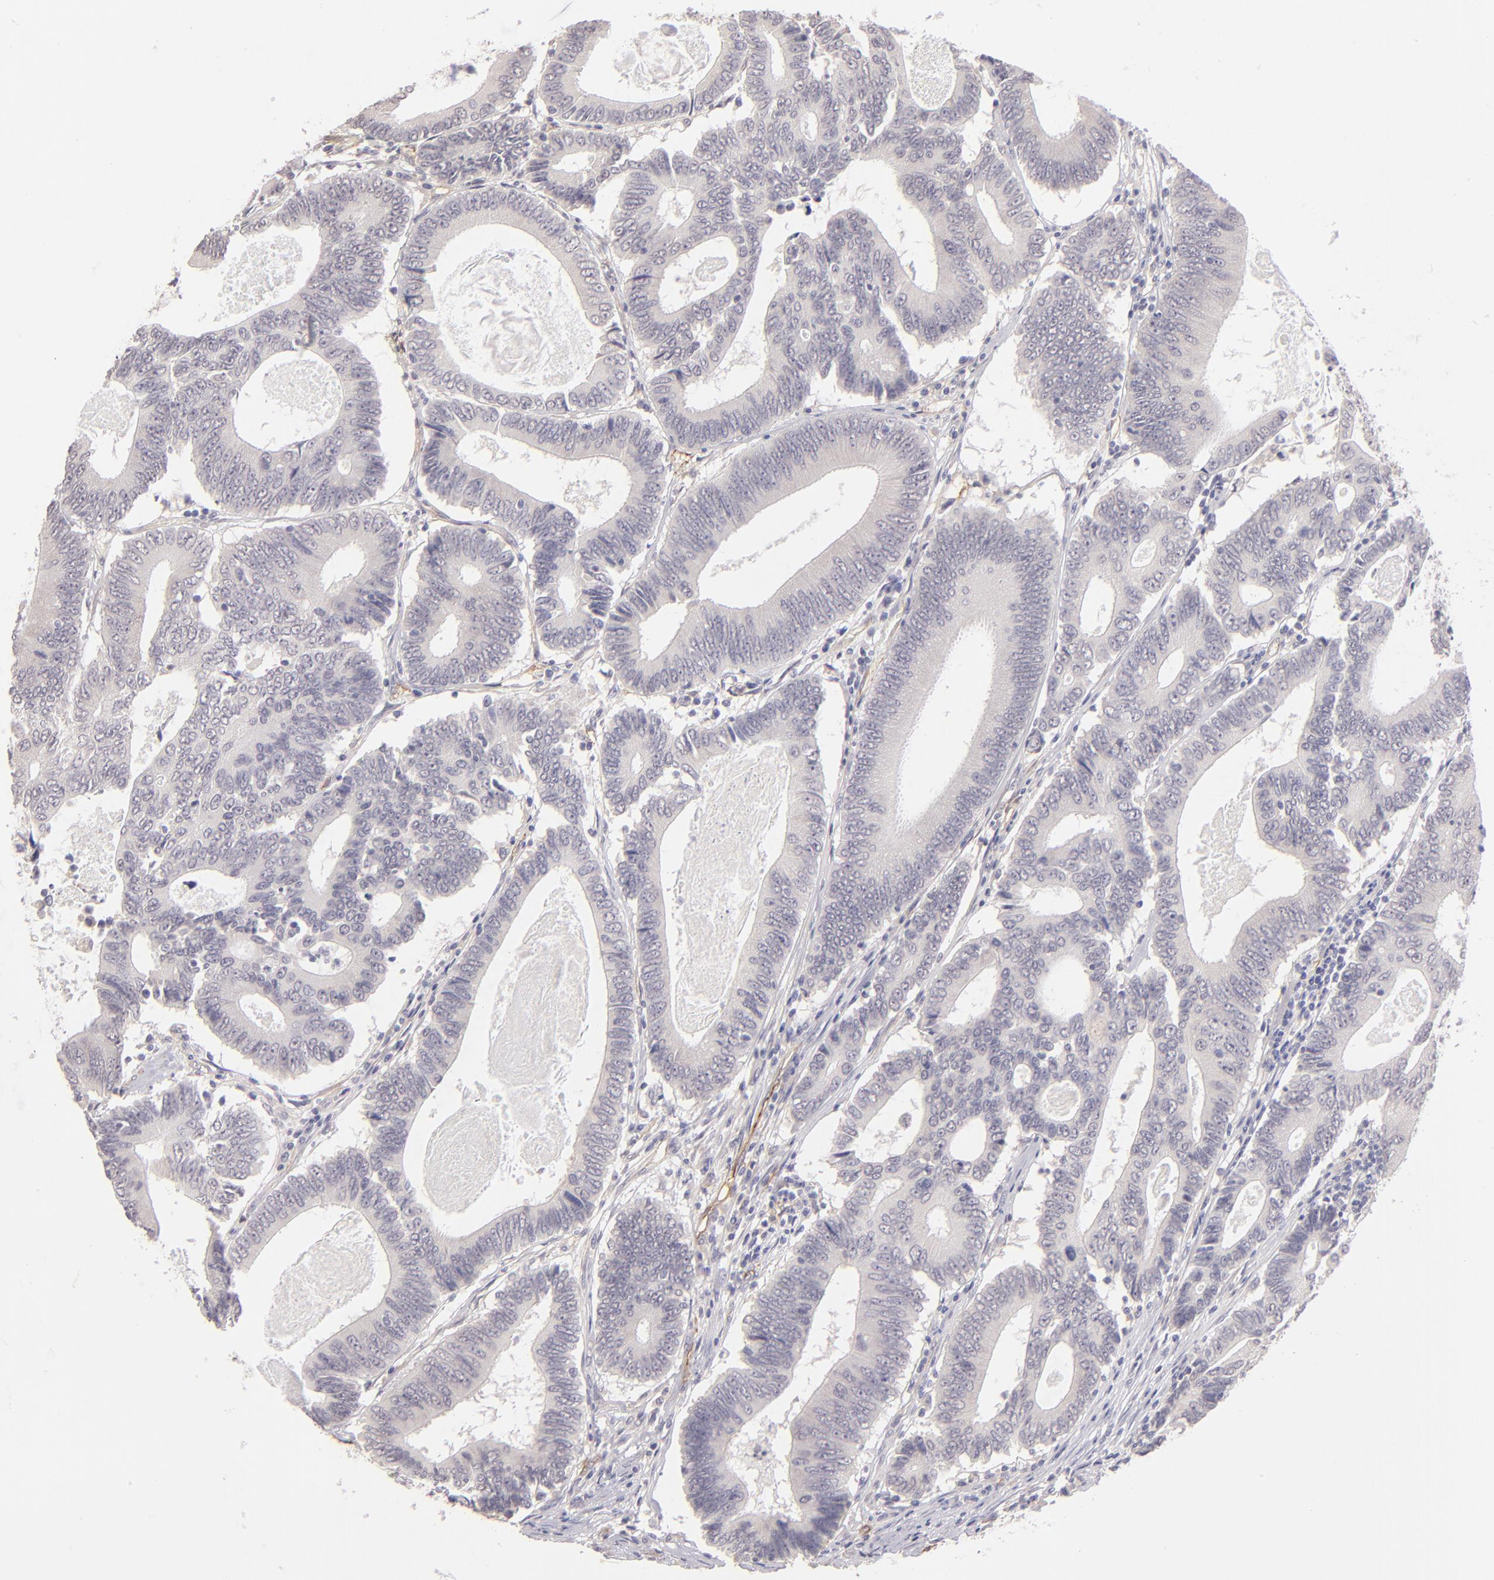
{"staining": {"intensity": "negative", "quantity": "none", "location": "none"}, "tissue": "colorectal cancer", "cell_type": "Tumor cells", "image_type": "cancer", "snomed": [{"axis": "morphology", "description": "Adenocarcinoma, NOS"}, {"axis": "topography", "description": "Colon"}], "caption": "Immunohistochemical staining of human colorectal cancer (adenocarcinoma) exhibits no significant positivity in tumor cells.", "gene": "THBD", "patient": {"sex": "female", "age": 78}}